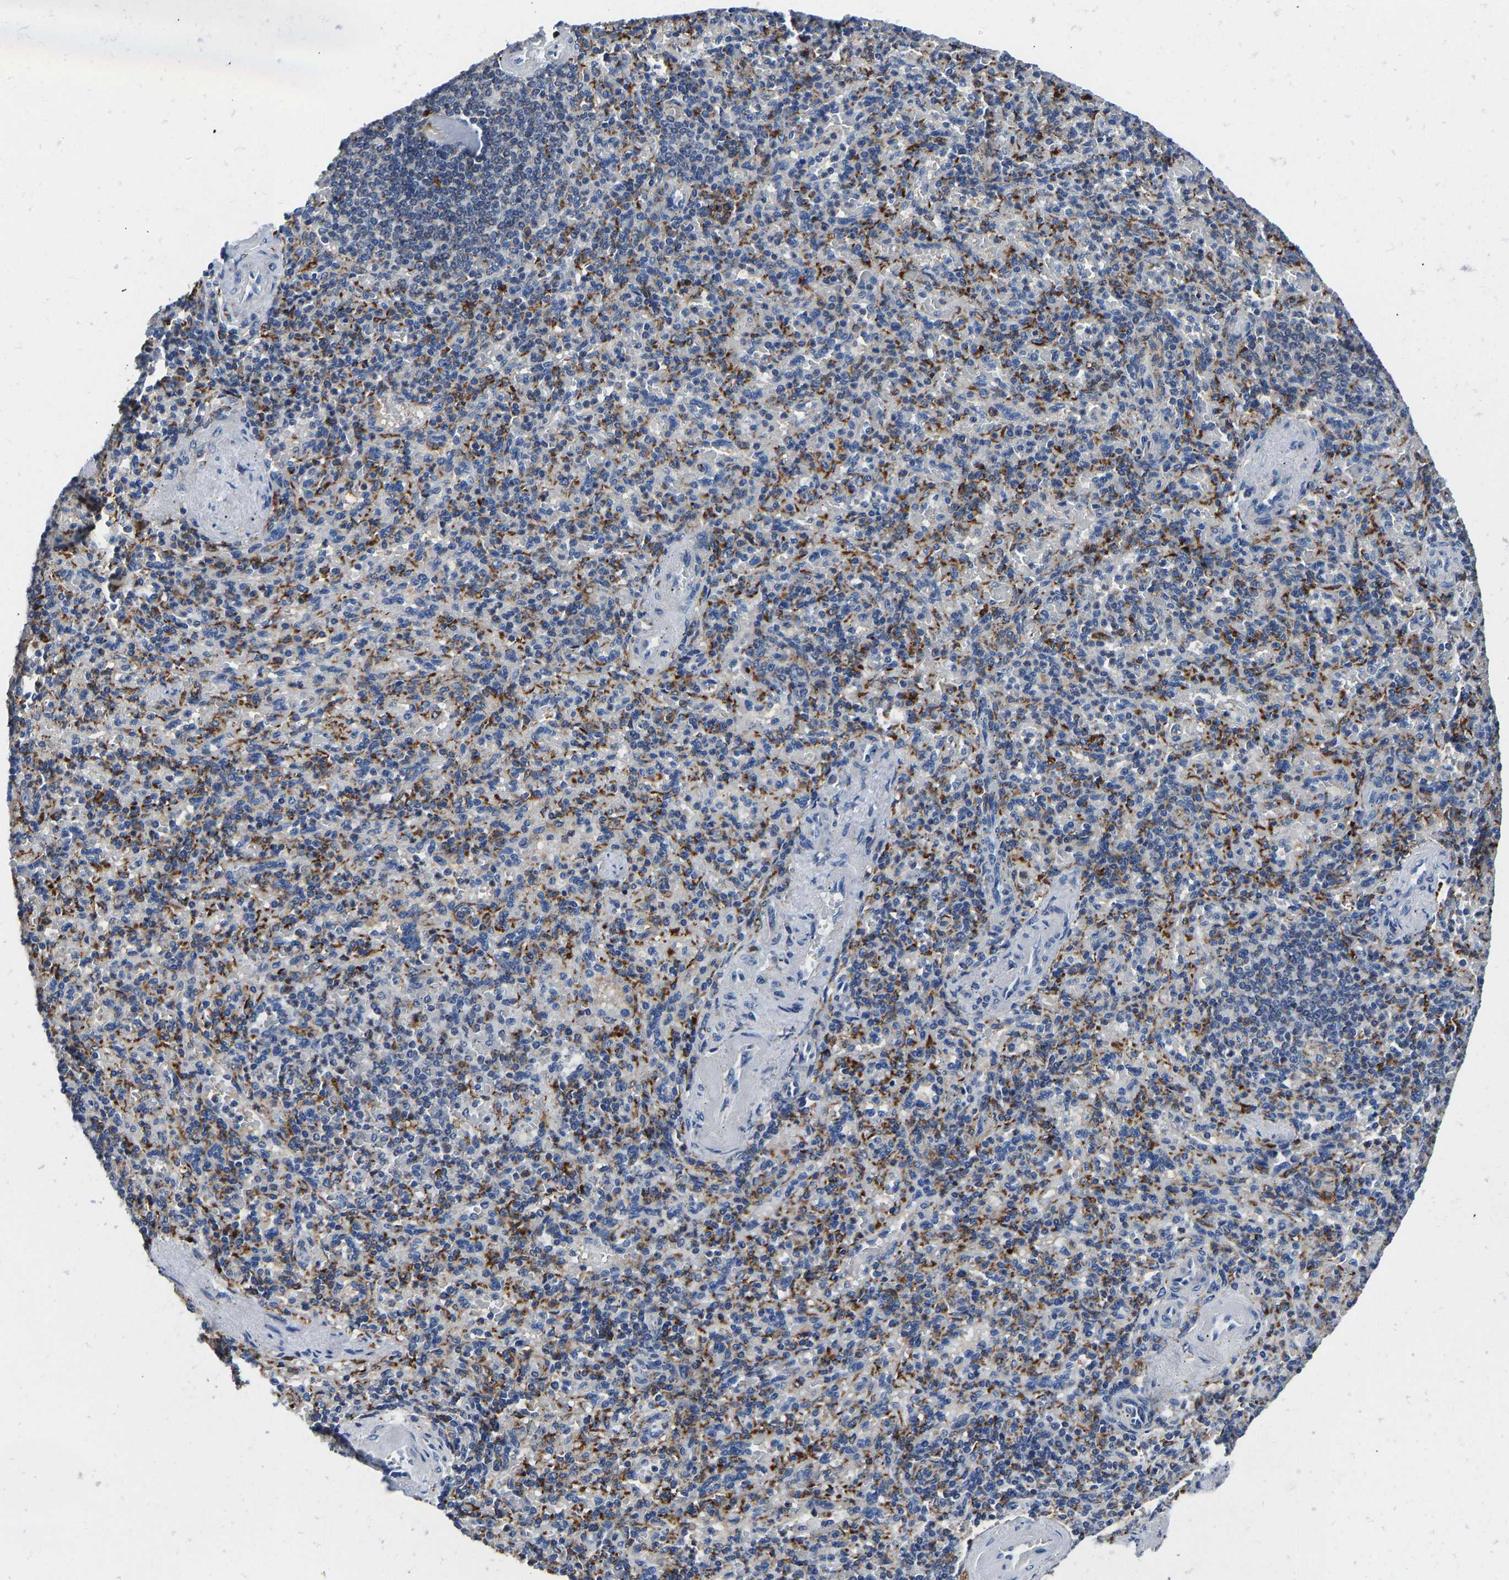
{"staining": {"intensity": "strong", "quantity": "<25%", "location": "cytoplasmic/membranous"}, "tissue": "spleen", "cell_type": "Cells in red pulp", "image_type": "normal", "snomed": [{"axis": "morphology", "description": "Normal tissue, NOS"}, {"axis": "topography", "description": "Spleen"}], "caption": "Immunohistochemical staining of benign spleen displays strong cytoplasmic/membranous protein staining in approximately <25% of cells in red pulp.", "gene": "ATP6V1E1", "patient": {"sex": "female", "age": 74}}